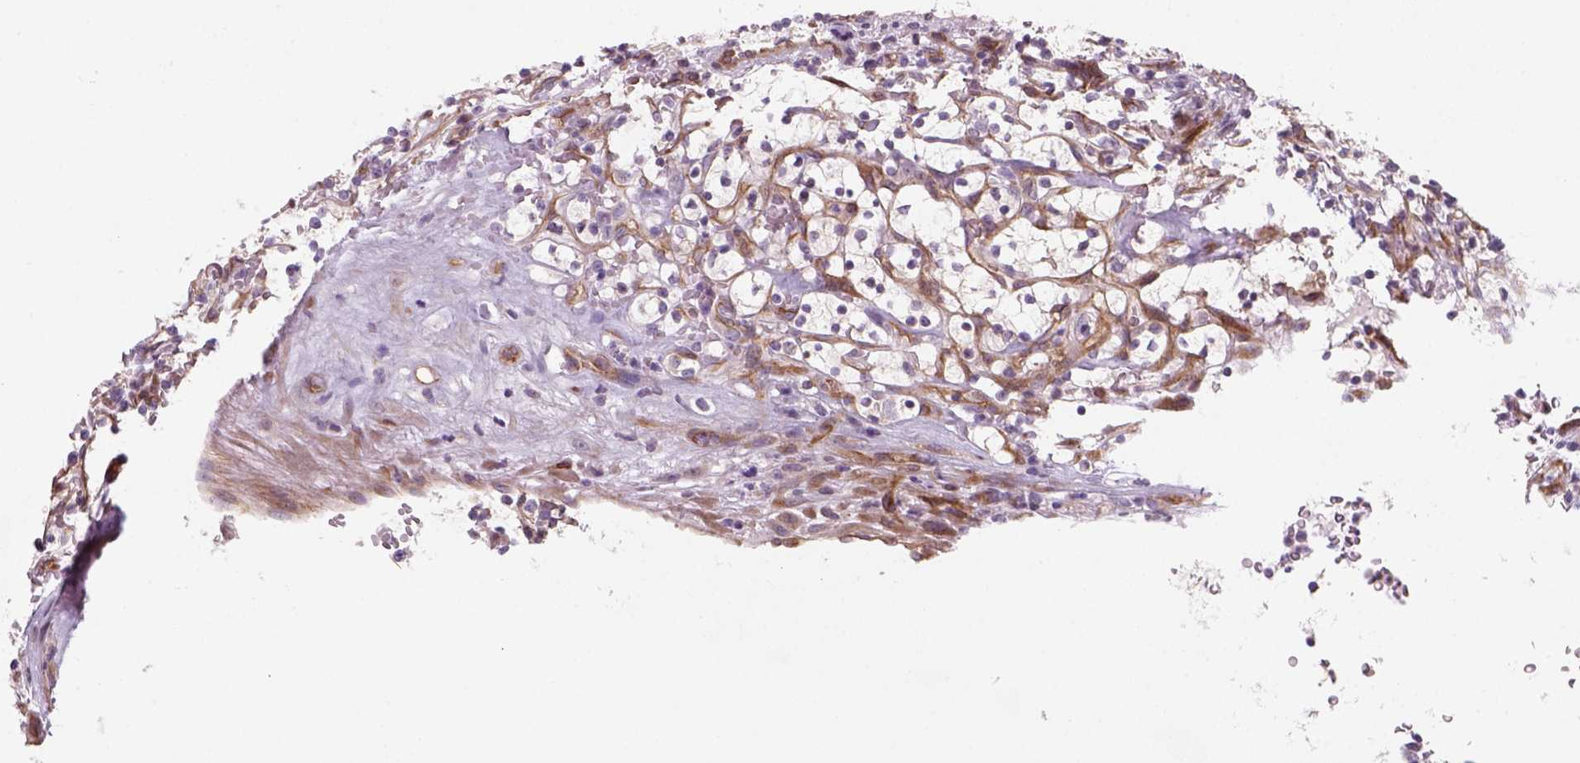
{"staining": {"intensity": "negative", "quantity": "none", "location": "none"}, "tissue": "renal cancer", "cell_type": "Tumor cells", "image_type": "cancer", "snomed": [{"axis": "morphology", "description": "Adenocarcinoma, NOS"}, {"axis": "topography", "description": "Kidney"}], "caption": "High magnification brightfield microscopy of adenocarcinoma (renal) stained with DAB (3,3'-diaminobenzidine) (brown) and counterstained with hematoxylin (blue): tumor cells show no significant positivity. (Immunohistochemistry (ihc), brightfield microscopy, high magnification).", "gene": "VSTM5", "patient": {"sex": "female", "age": 64}}